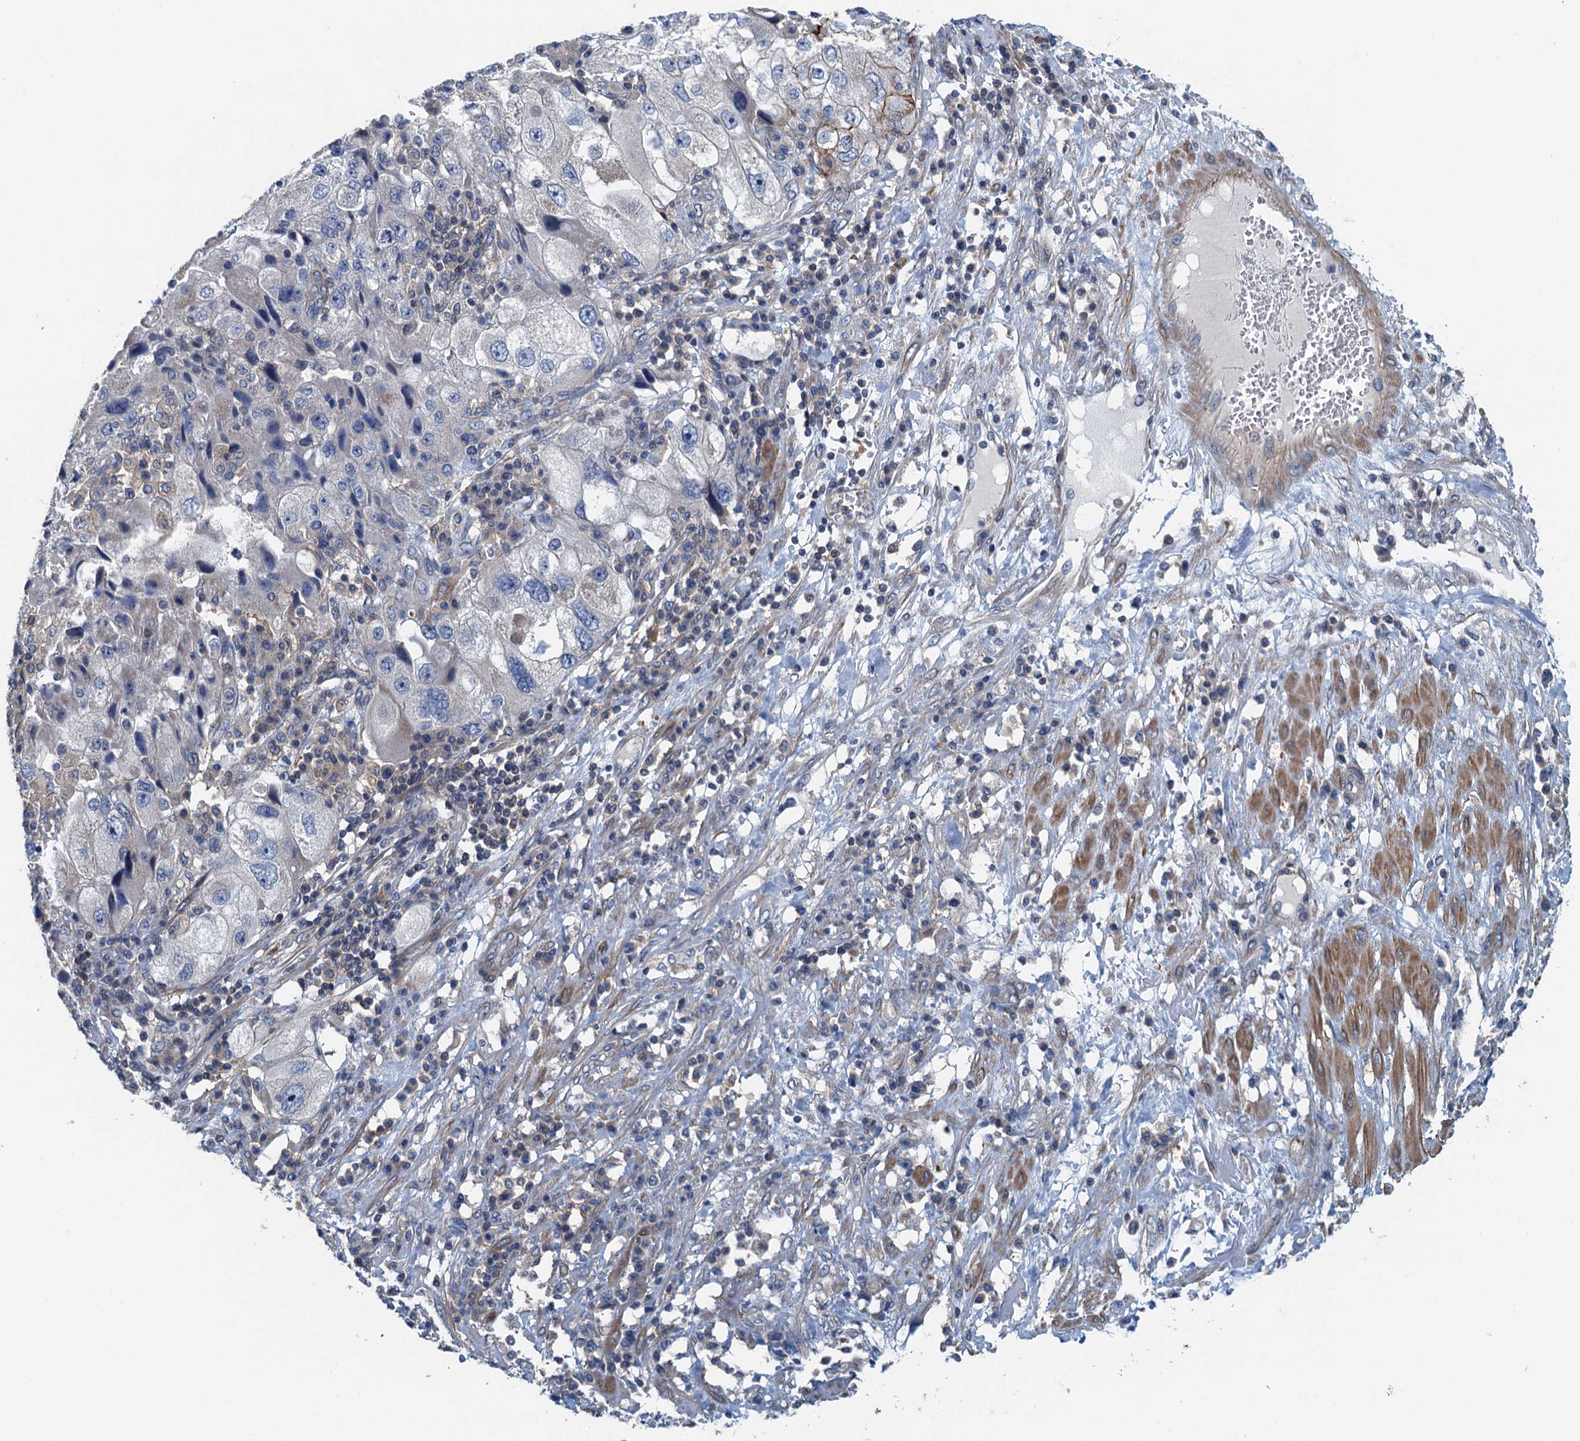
{"staining": {"intensity": "negative", "quantity": "none", "location": "none"}, "tissue": "endometrial cancer", "cell_type": "Tumor cells", "image_type": "cancer", "snomed": [{"axis": "morphology", "description": "Adenocarcinoma, NOS"}, {"axis": "topography", "description": "Endometrium"}], "caption": "DAB (3,3'-diaminobenzidine) immunohistochemical staining of endometrial adenocarcinoma shows no significant positivity in tumor cells. (Stains: DAB IHC with hematoxylin counter stain, Microscopy: brightfield microscopy at high magnification).", "gene": "PPP1R14D", "patient": {"sex": "female", "age": 49}}